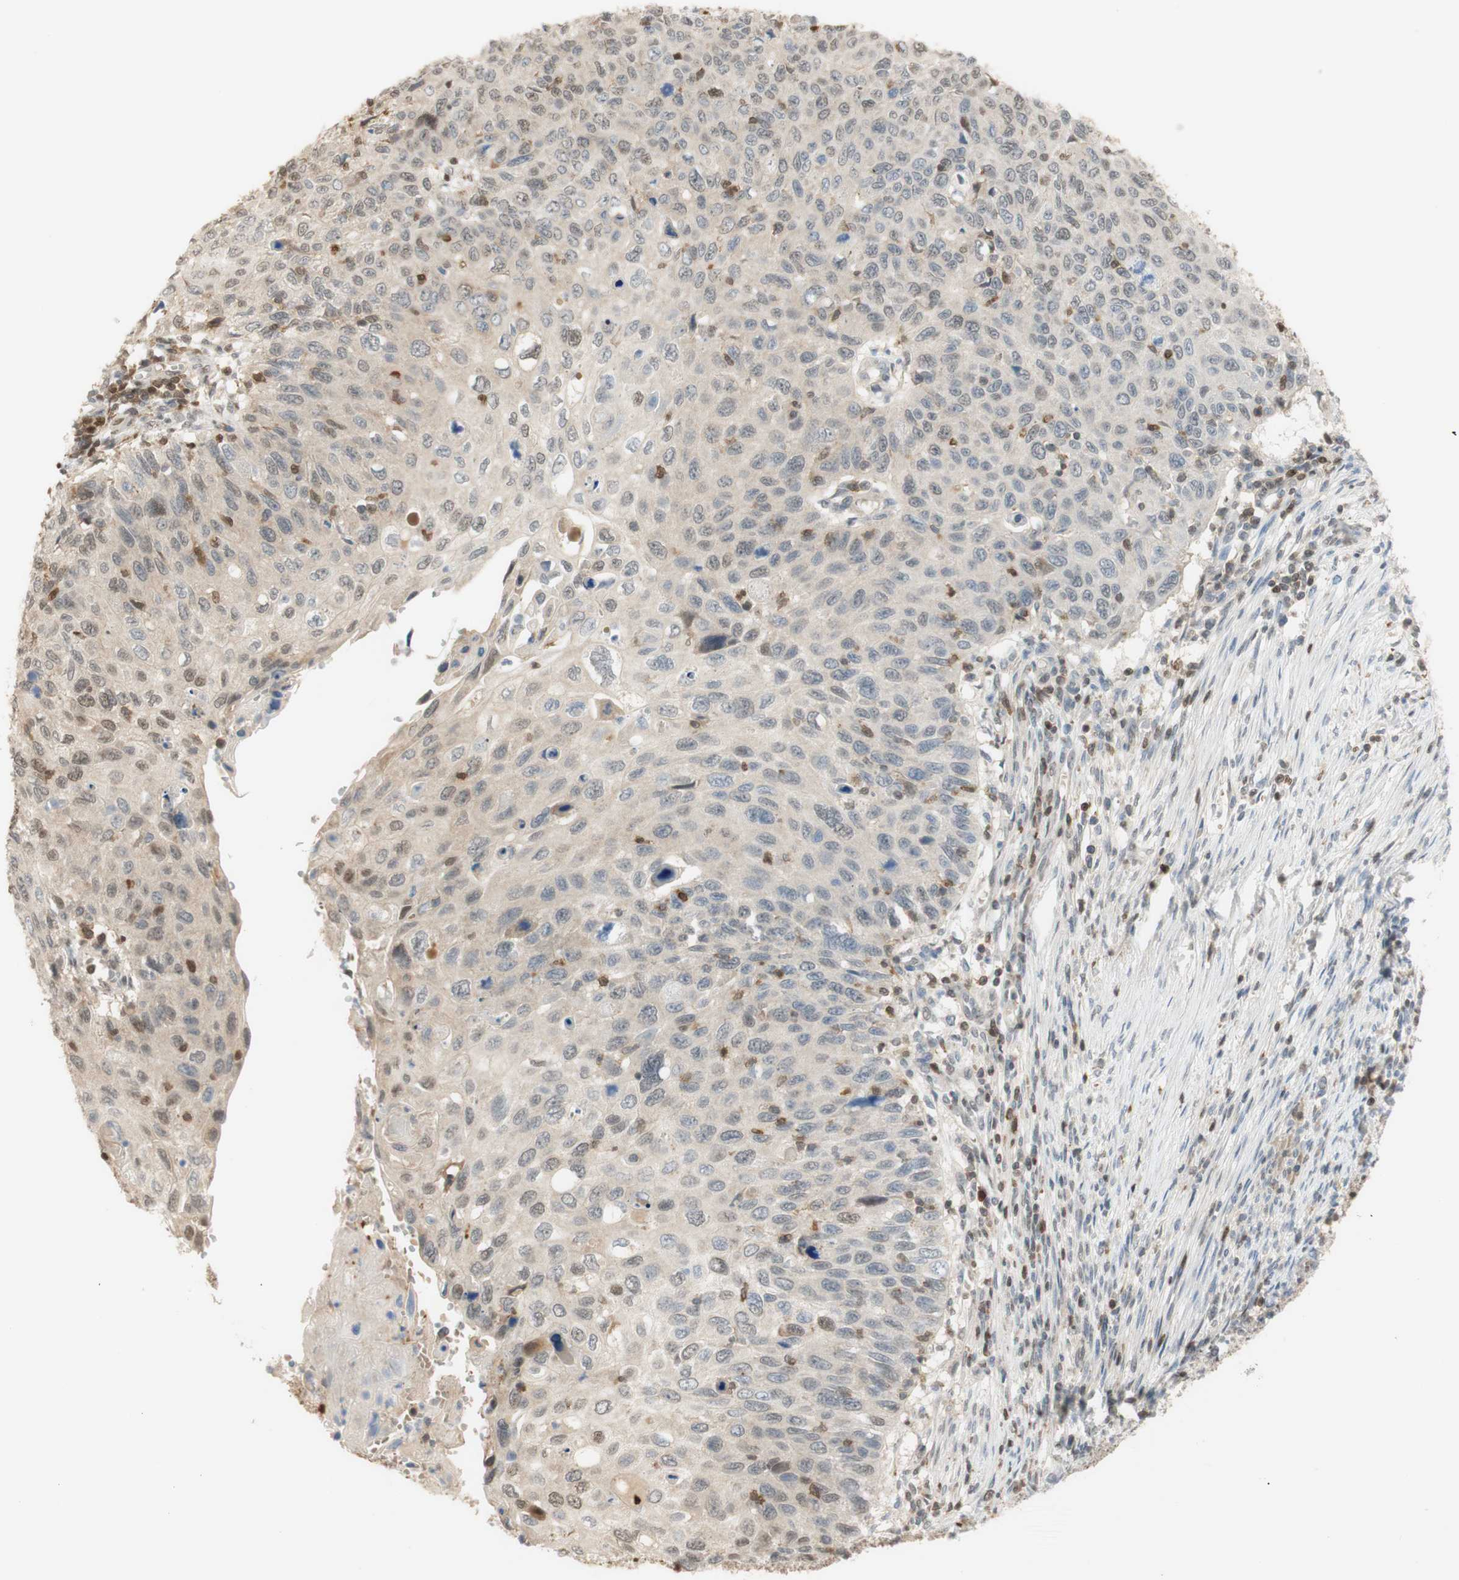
{"staining": {"intensity": "weak", "quantity": "25%-75%", "location": "cytoplasmic/membranous,nuclear"}, "tissue": "cervical cancer", "cell_type": "Tumor cells", "image_type": "cancer", "snomed": [{"axis": "morphology", "description": "Squamous cell carcinoma, NOS"}, {"axis": "topography", "description": "Cervix"}], "caption": "A high-resolution photomicrograph shows IHC staining of cervical cancer (squamous cell carcinoma), which displays weak cytoplasmic/membranous and nuclear staining in approximately 25%-75% of tumor cells. Using DAB (brown) and hematoxylin (blue) stains, captured at high magnification using brightfield microscopy.", "gene": "NAP1L4", "patient": {"sex": "female", "age": 70}}